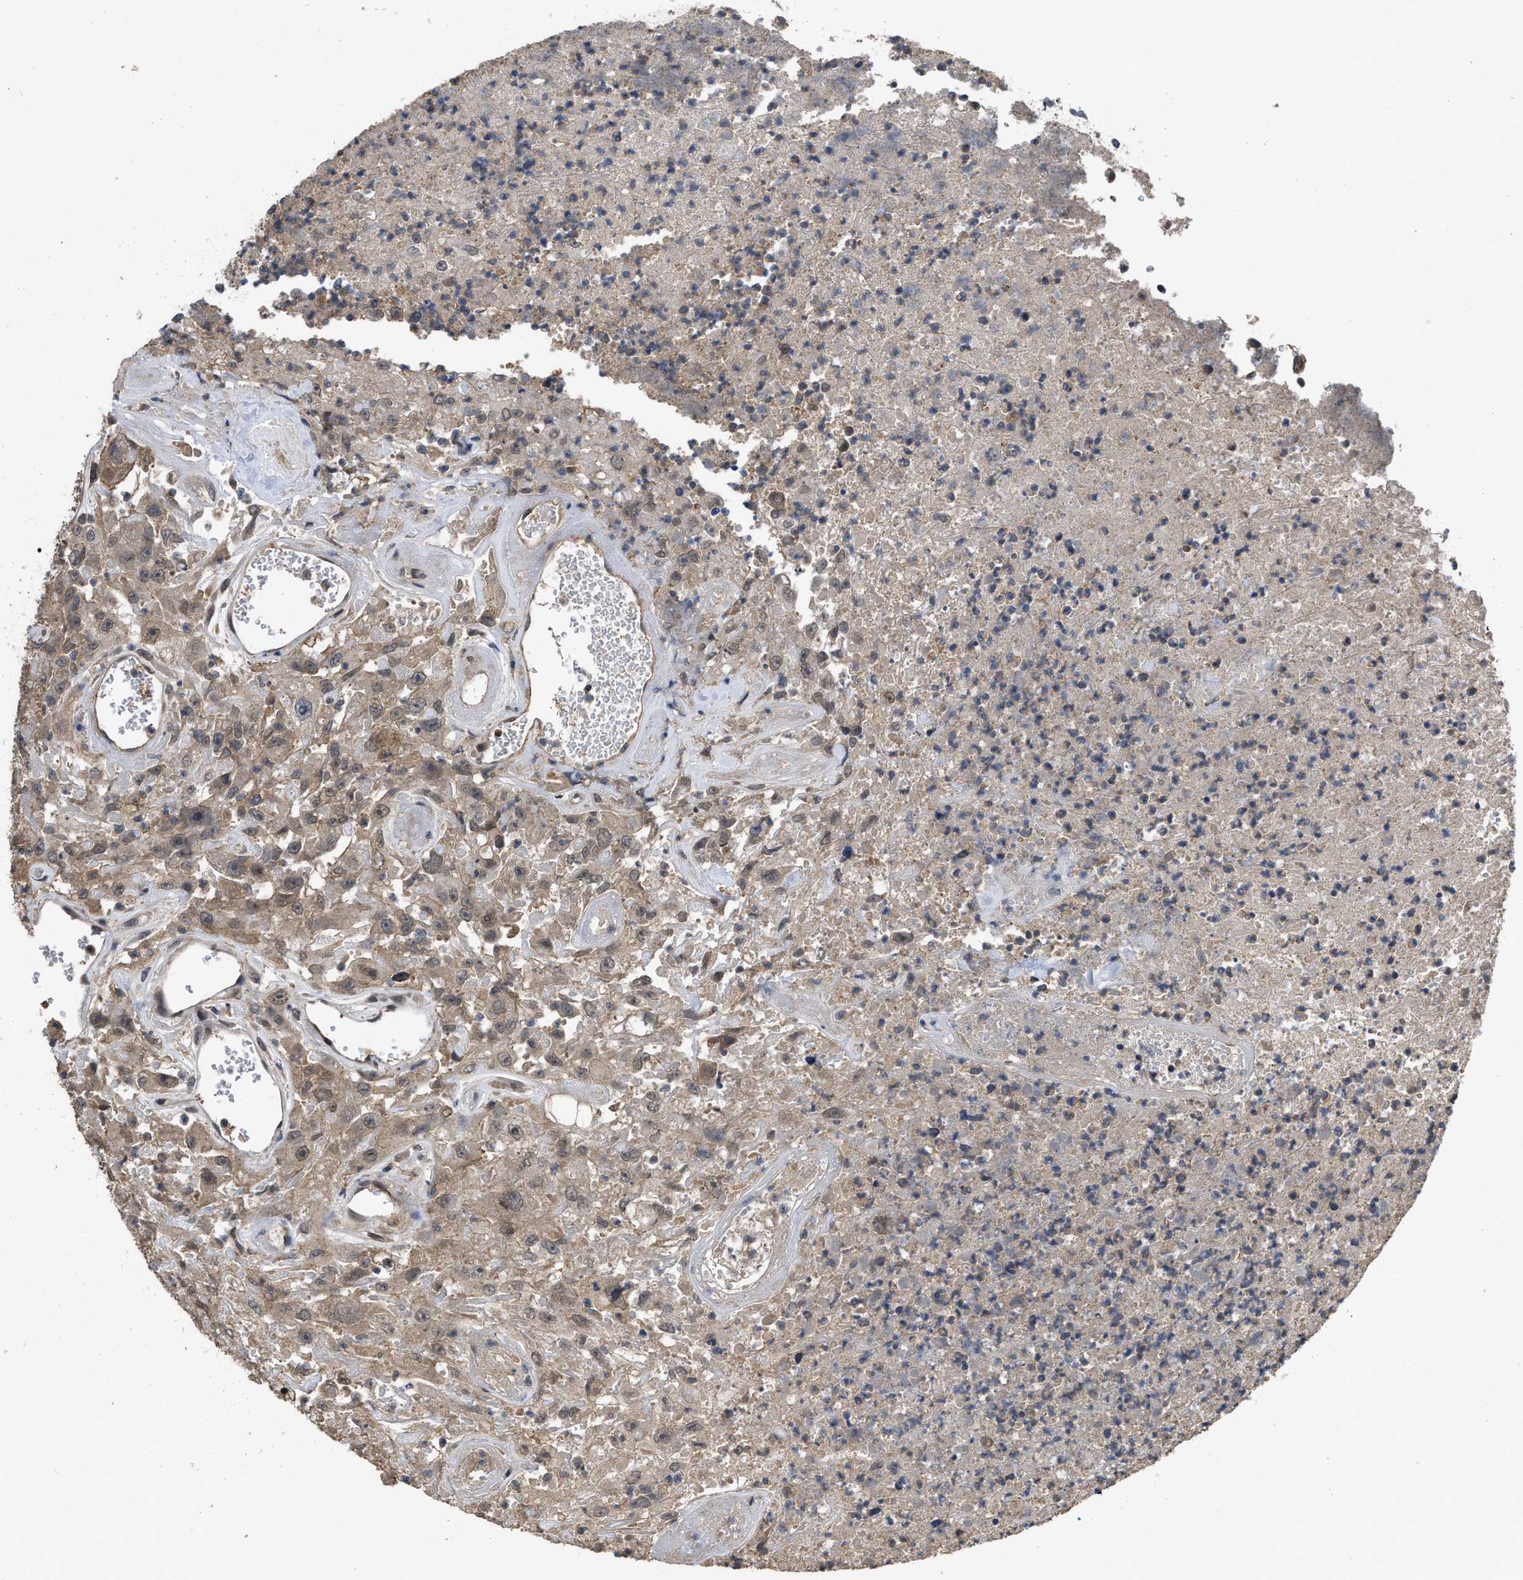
{"staining": {"intensity": "weak", "quantity": "25%-75%", "location": "cytoplasmic/membranous"}, "tissue": "urothelial cancer", "cell_type": "Tumor cells", "image_type": "cancer", "snomed": [{"axis": "morphology", "description": "Urothelial carcinoma, High grade"}, {"axis": "topography", "description": "Urinary bladder"}], "caption": "Urothelial cancer was stained to show a protein in brown. There is low levels of weak cytoplasmic/membranous expression in approximately 25%-75% of tumor cells.", "gene": "UTRN", "patient": {"sex": "male", "age": 46}}